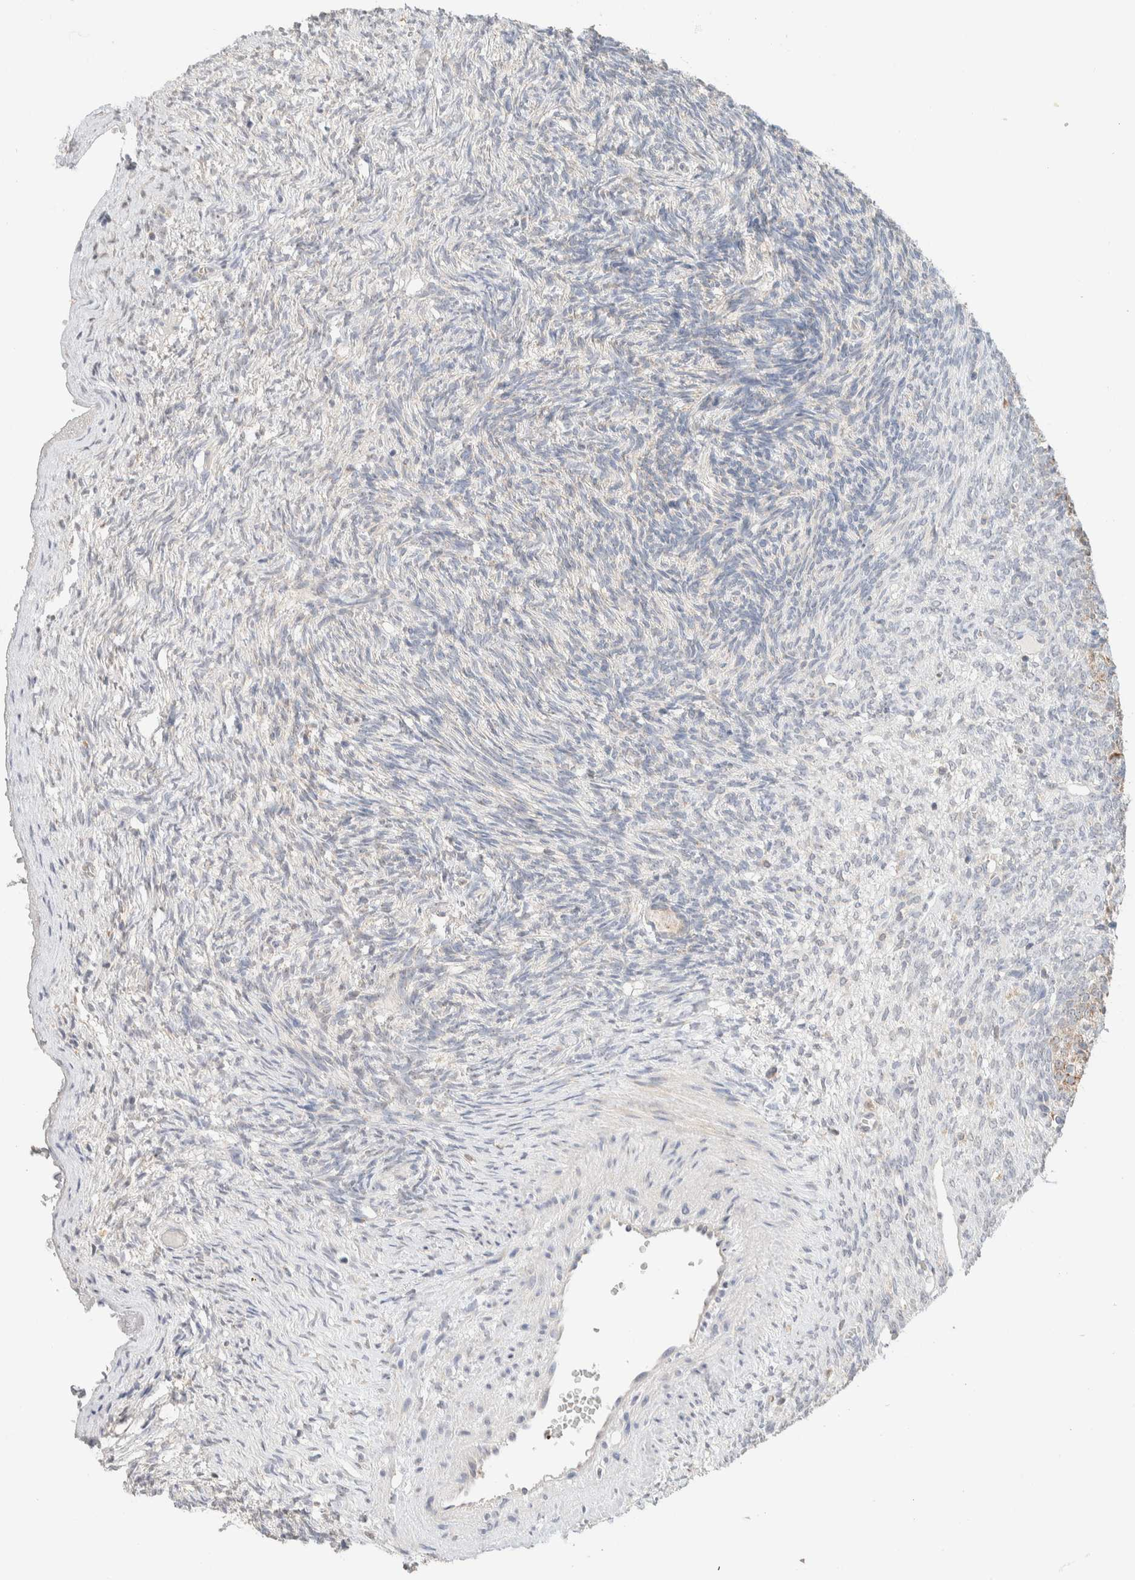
{"staining": {"intensity": "negative", "quantity": "none", "location": "none"}, "tissue": "ovary", "cell_type": "Ovarian stroma cells", "image_type": "normal", "snomed": [{"axis": "morphology", "description": "Normal tissue, NOS"}, {"axis": "topography", "description": "Ovary"}], "caption": "Protein analysis of normal ovary reveals no significant staining in ovarian stroma cells.", "gene": "HDHD3", "patient": {"sex": "female", "age": 34}}